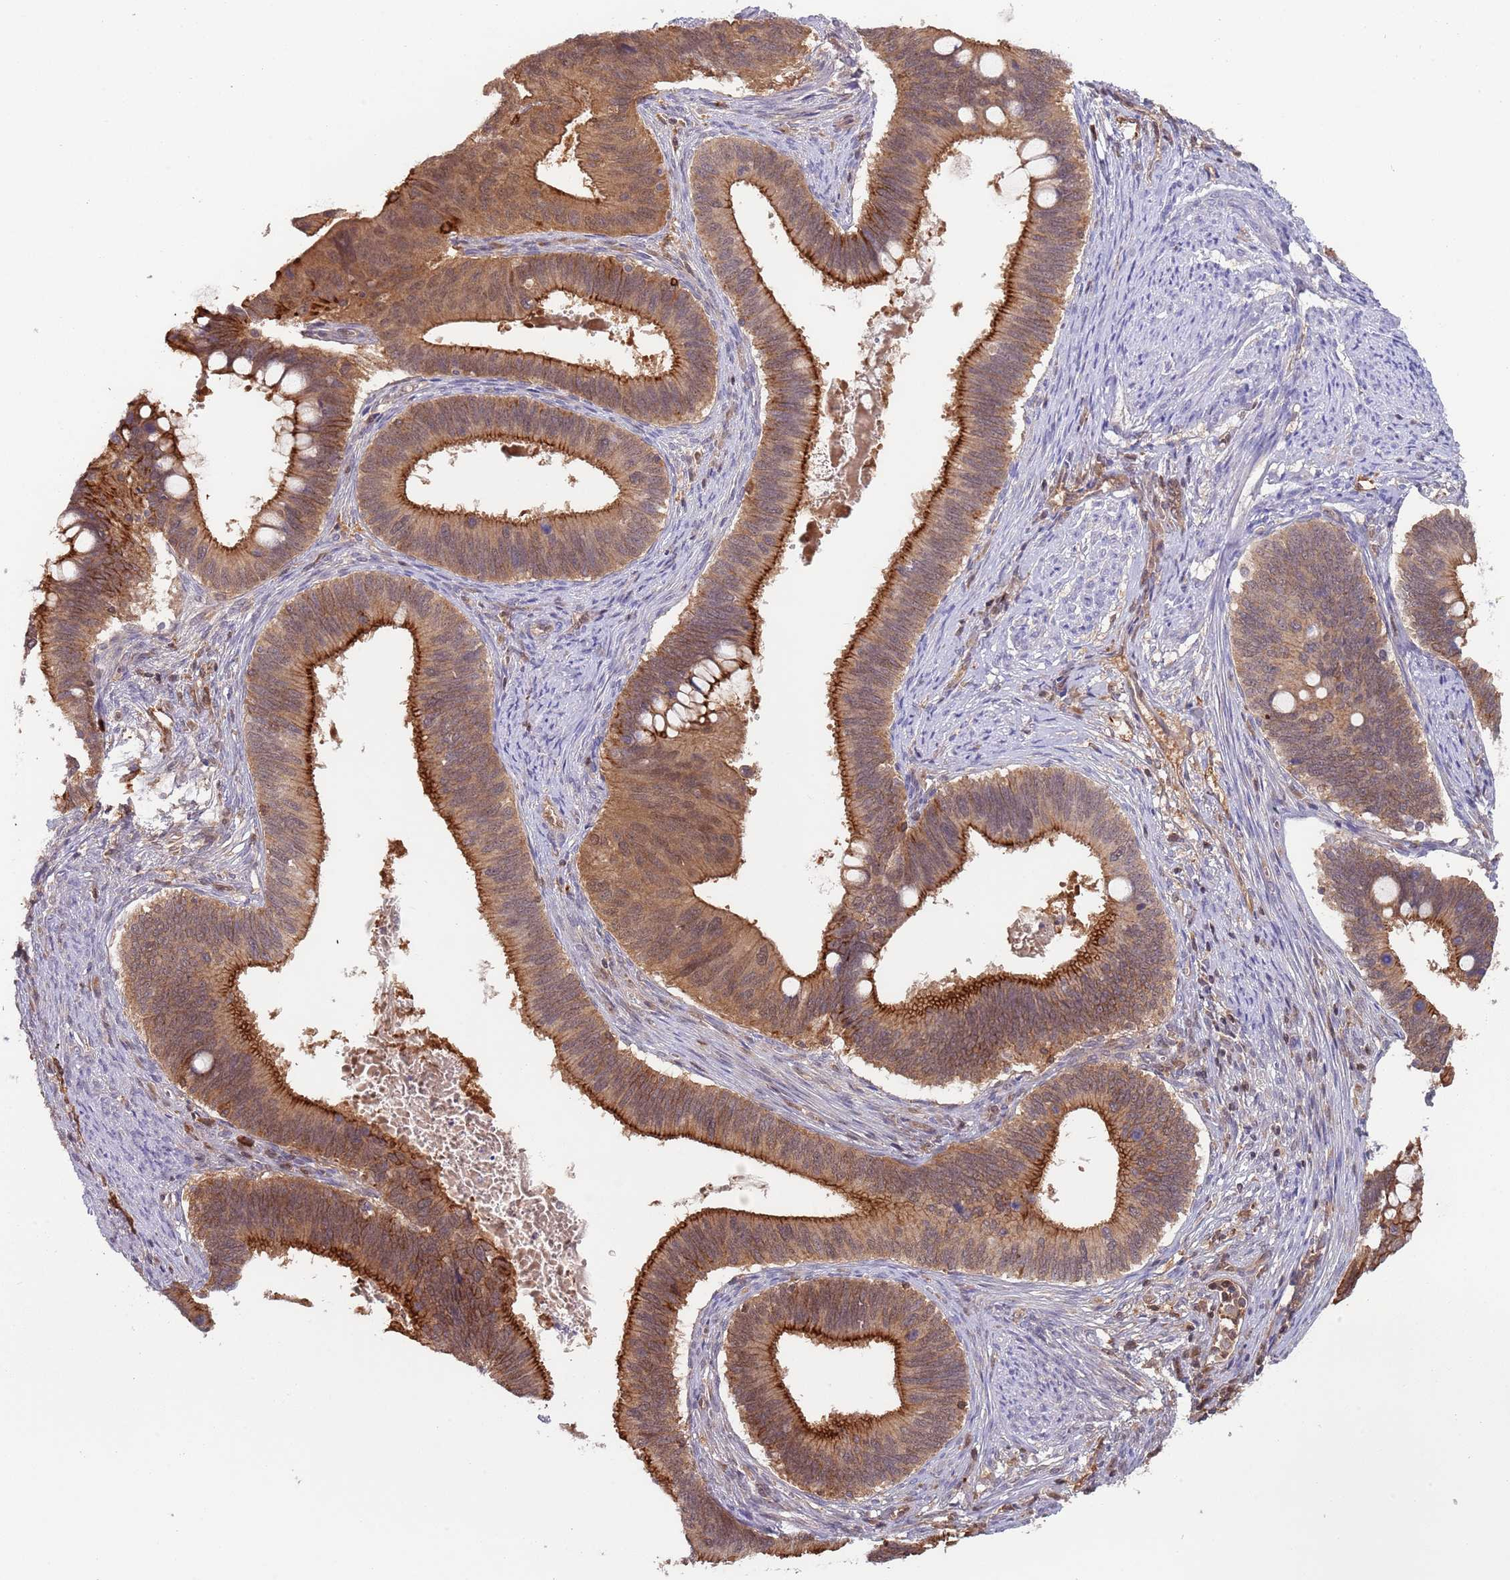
{"staining": {"intensity": "strong", "quantity": ">75%", "location": "cytoplasmic/membranous"}, "tissue": "cervical cancer", "cell_type": "Tumor cells", "image_type": "cancer", "snomed": [{"axis": "morphology", "description": "Adenocarcinoma, NOS"}, {"axis": "topography", "description": "Cervix"}], "caption": "Brown immunohistochemical staining in cervical cancer displays strong cytoplasmic/membranous expression in approximately >75% of tumor cells.", "gene": "GSDMD", "patient": {"sex": "female", "age": 42}}